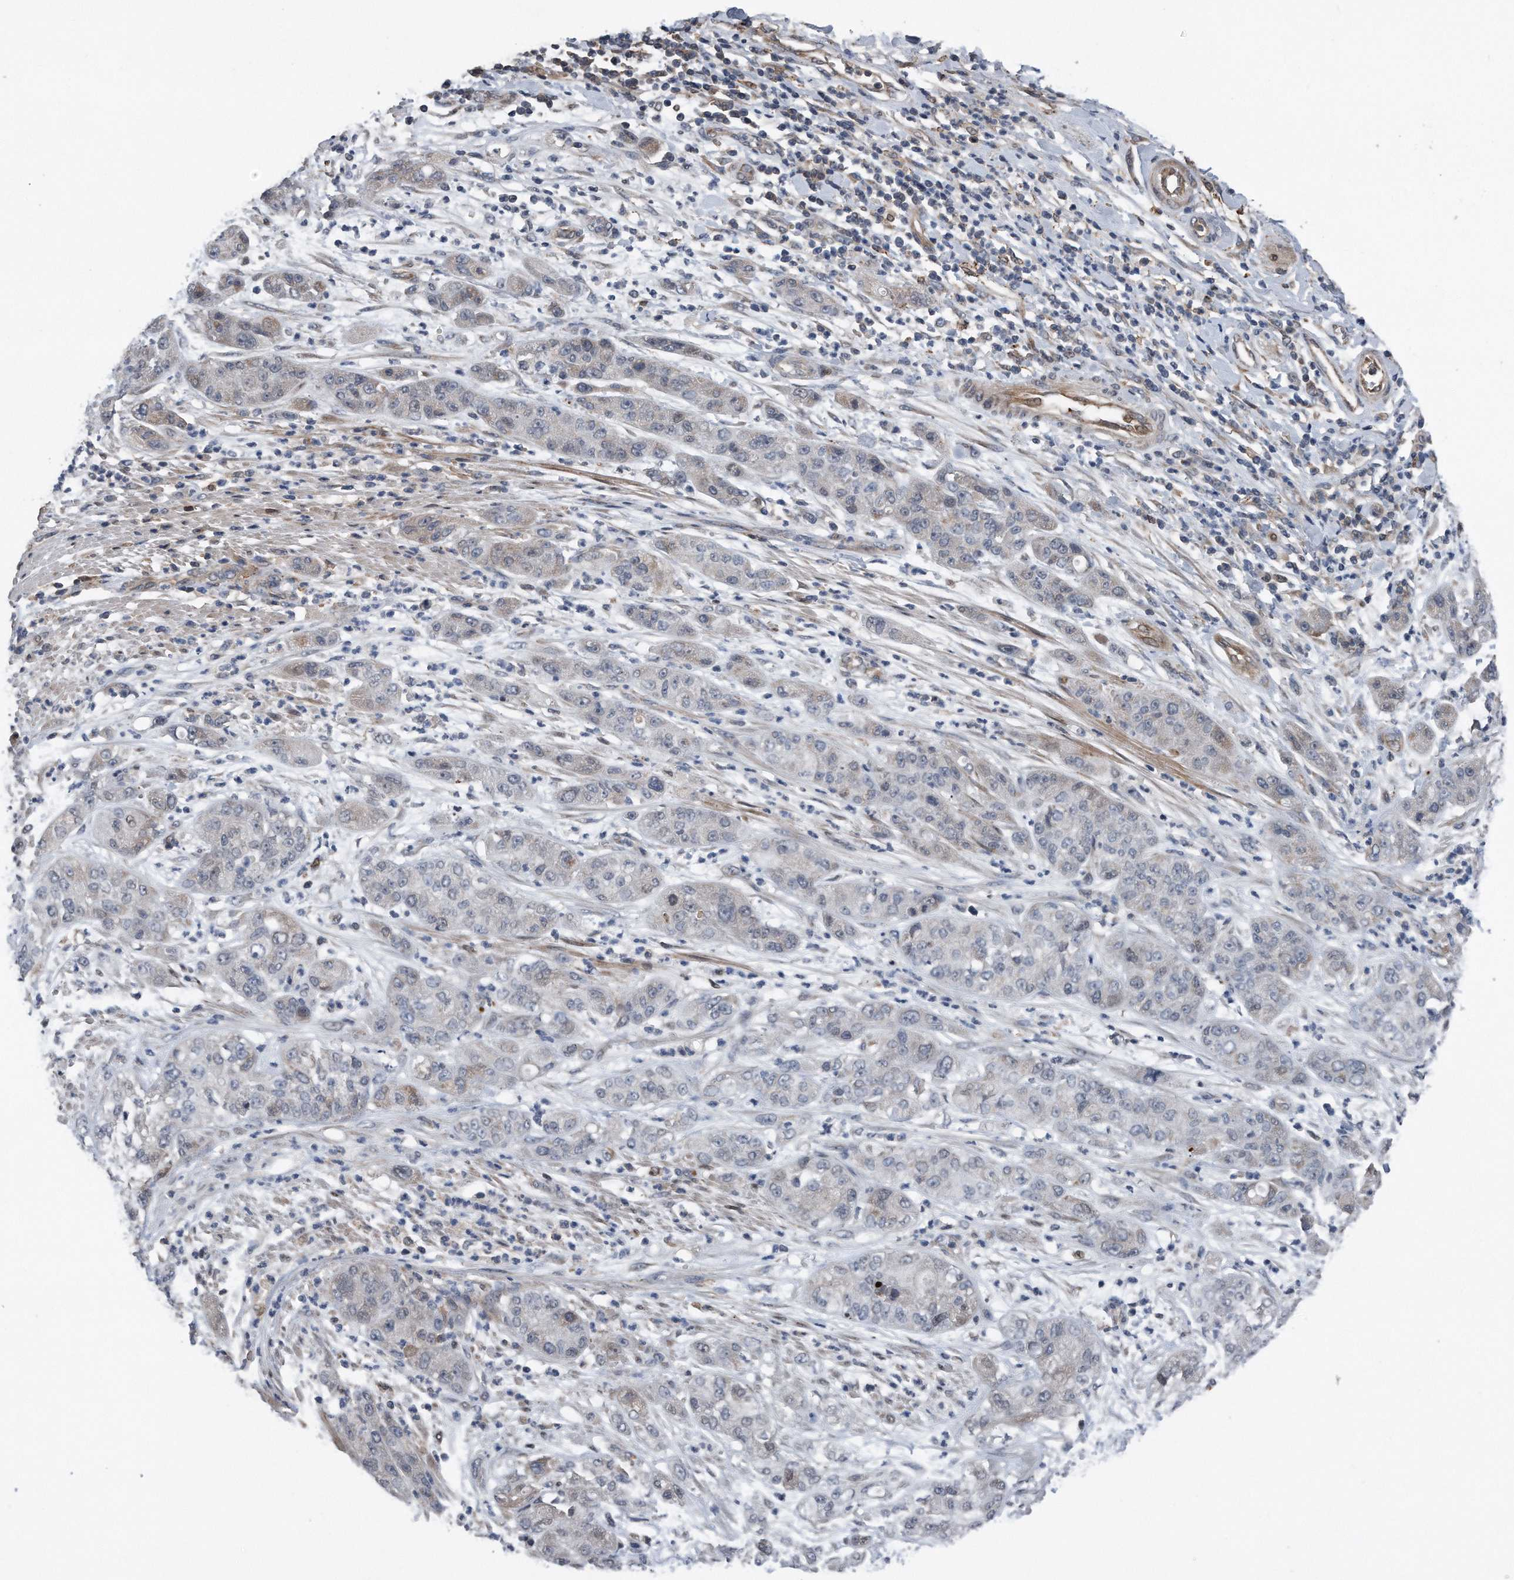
{"staining": {"intensity": "negative", "quantity": "none", "location": "none"}, "tissue": "pancreatic cancer", "cell_type": "Tumor cells", "image_type": "cancer", "snomed": [{"axis": "morphology", "description": "Adenocarcinoma, NOS"}, {"axis": "topography", "description": "Pancreas"}], "caption": "High magnification brightfield microscopy of pancreatic cancer (adenocarcinoma) stained with DAB (brown) and counterstained with hematoxylin (blue): tumor cells show no significant staining.", "gene": "DST", "patient": {"sex": "female", "age": 78}}